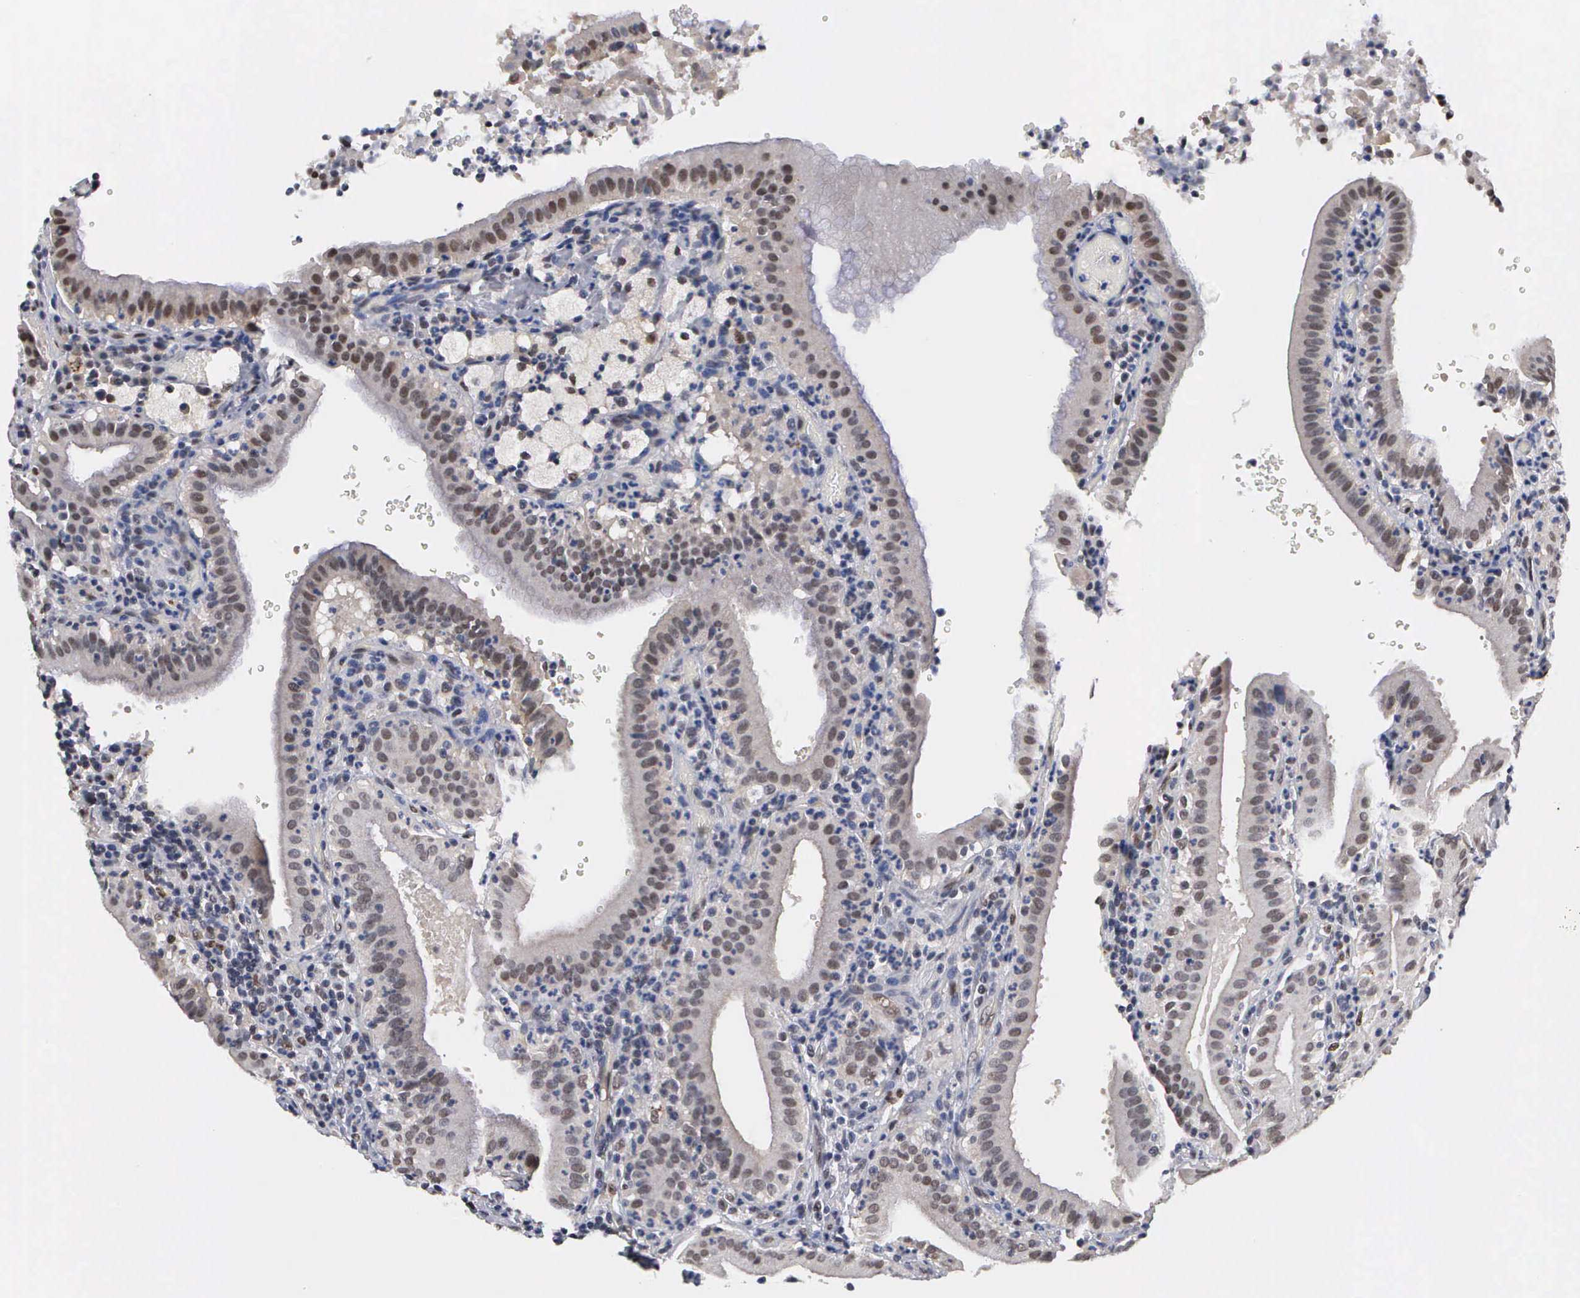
{"staining": {"intensity": "moderate", "quantity": "25%-75%", "location": "nuclear"}, "tissue": "gallbladder", "cell_type": "Glandular cells", "image_type": "normal", "snomed": [{"axis": "morphology", "description": "Normal tissue, NOS"}, {"axis": "topography", "description": "Gallbladder"}], "caption": "Protein staining shows moderate nuclear staining in approximately 25%-75% of glandular cells in normal gallbladder.", "gene": "ZBTB33", "patient": {"sex": "male", "age": 59}}